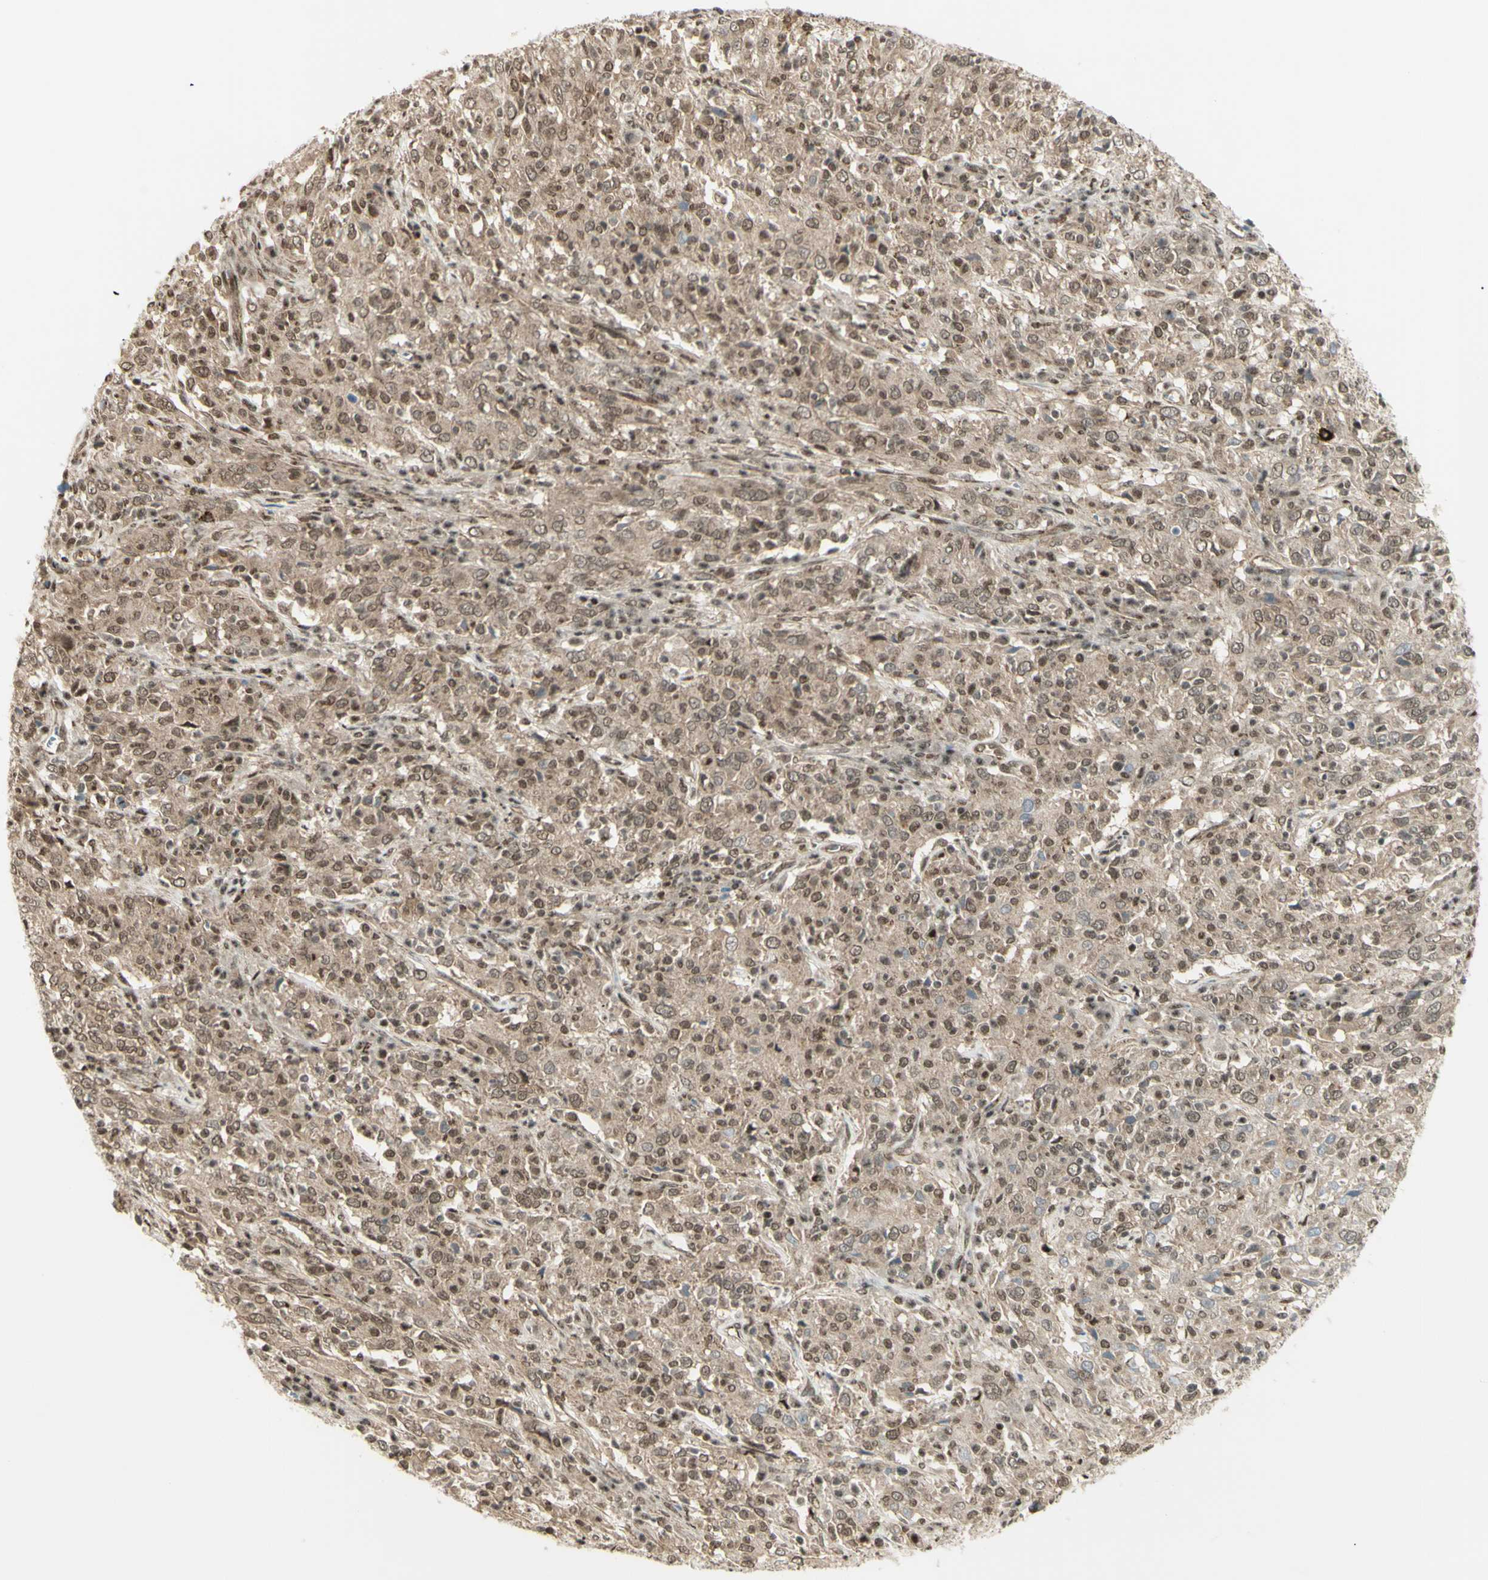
{"staining": {"intensity": "weak", "quantity": ">75%", "location": "cytoplasmic/membranous,nuclear"}, "tissue": "cervical cancer", "cell_type": "Tumor cells", "image_type": "cancer", "snomed": [{"axis": "morphology", "description": "Squamous cell carcinoma, NOS"}, {"axis": "topography", "description": "Cervix"}], "caption": "High-magnification brightfield microscopy of cervical squamous cell carcinoma stained with DAB (3,3'-diaminobenzidine) (brown) and counterstained with hematoxylin (blue). tumor cells exhibit weak cytoplasmic/membranous and nuclear expression is appreciated in approximately>75% of cells.", "gene": "ZMYM6", "patient": {"sex": "female", "age": 46}}